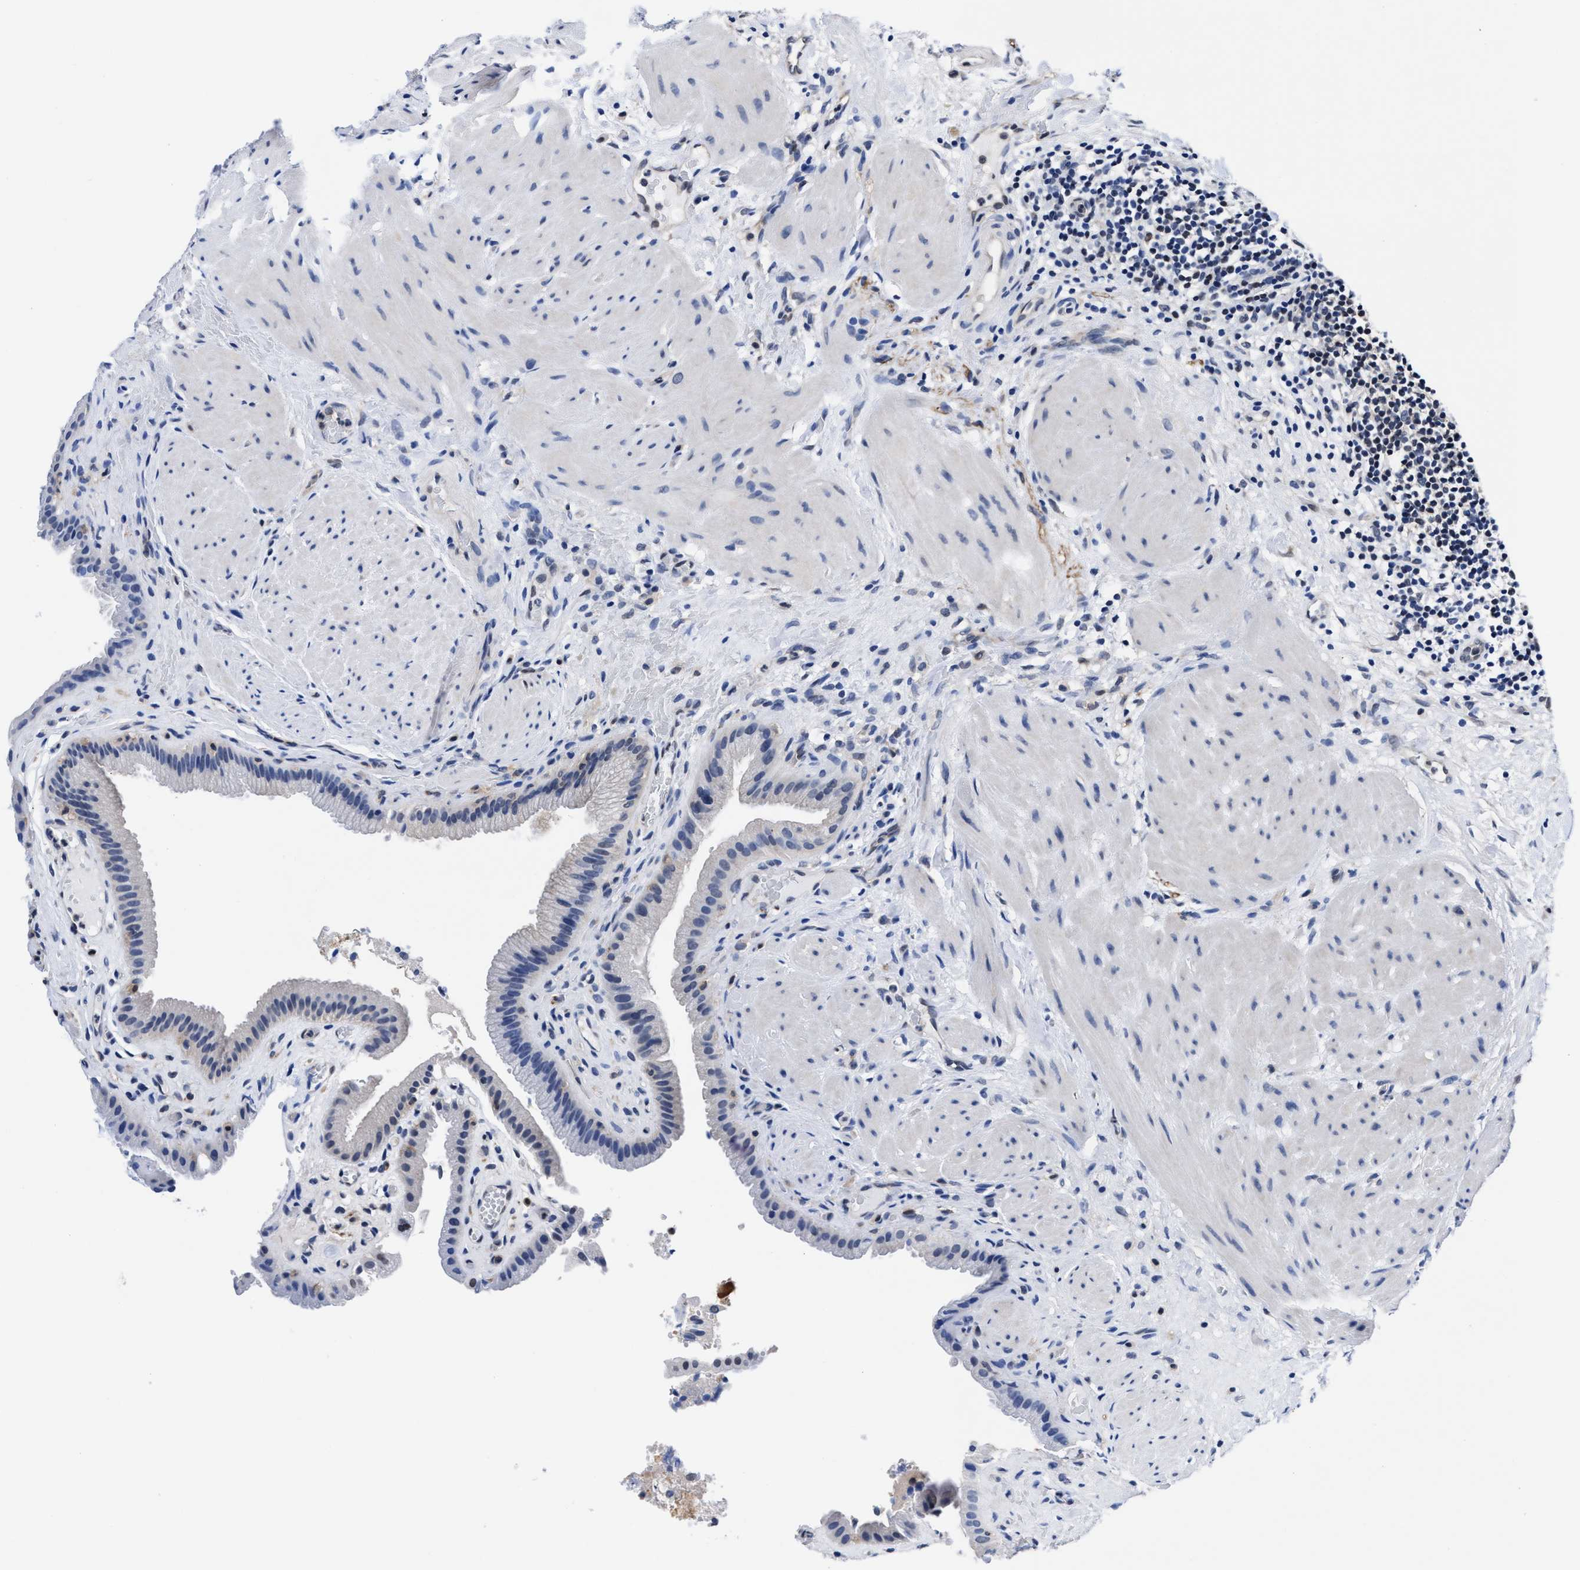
{"staining": {"intensity": "weak", "quantity": "25%-75%", "location": "nuclear"}, "tissue": "gallbladder", "cell_type": "Glandular cells", "image_type": "normal", "snomed": [{"axis": "morphology", "description": "Normal tissue, NOS"}, {"axis": "topography", "description": "Gallbladder"}], "caption": "Human gallbladder stained with a brown dye shows weak nuclear positive positivity in about 25%-75% of glandular cells.", "gene": "ACLY", "patient": {"sex": "male", "age": 49}}